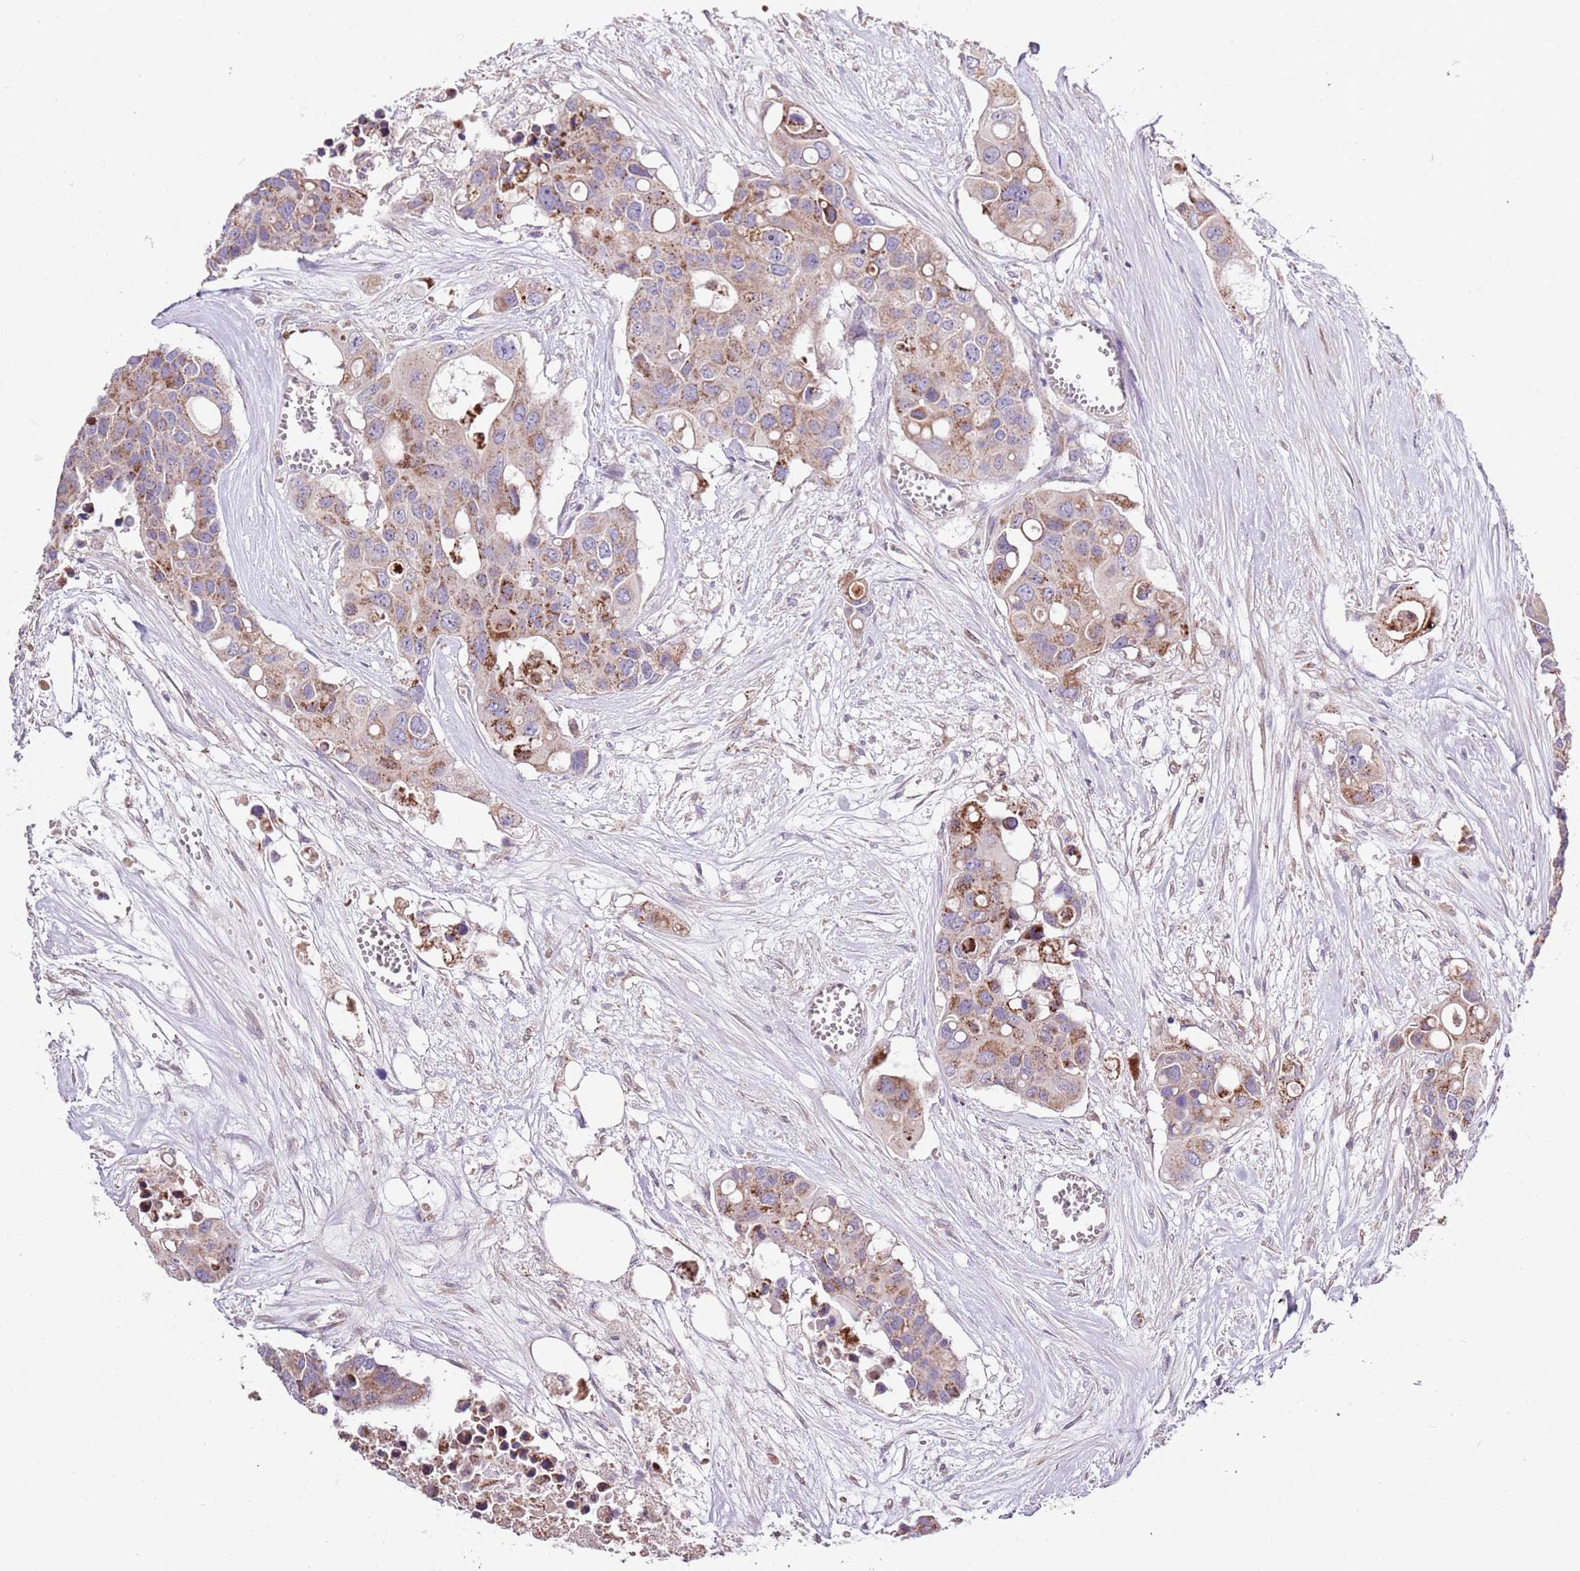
{"staining": {"intensity": "moderate", "quantity": "25%-75%", "location": "cytoplasmic/membranous"}, "tissue": "colorectal cancer", "cell_type": "Tumor cells", "image_type": "cancer", "snomed": [{"axis": "morphology", "description": "Adenocarcinoma, NOS"}, {"axis": "topography", "description": "Colon"}], "caption": "Immunohistochemistry (IHC) of human adenocarcinoma (colorectal) demonstrates medium levels of moderate cytoplasmic/membranous expression in about 25%-75% of tumor cells. The staining was performed using DAB, with brown indicating positive protein expression. Nuclei are stained blue with hematoxylin.", "gene": "SMG1", "patient": {"sex": "male", "age": 77}}